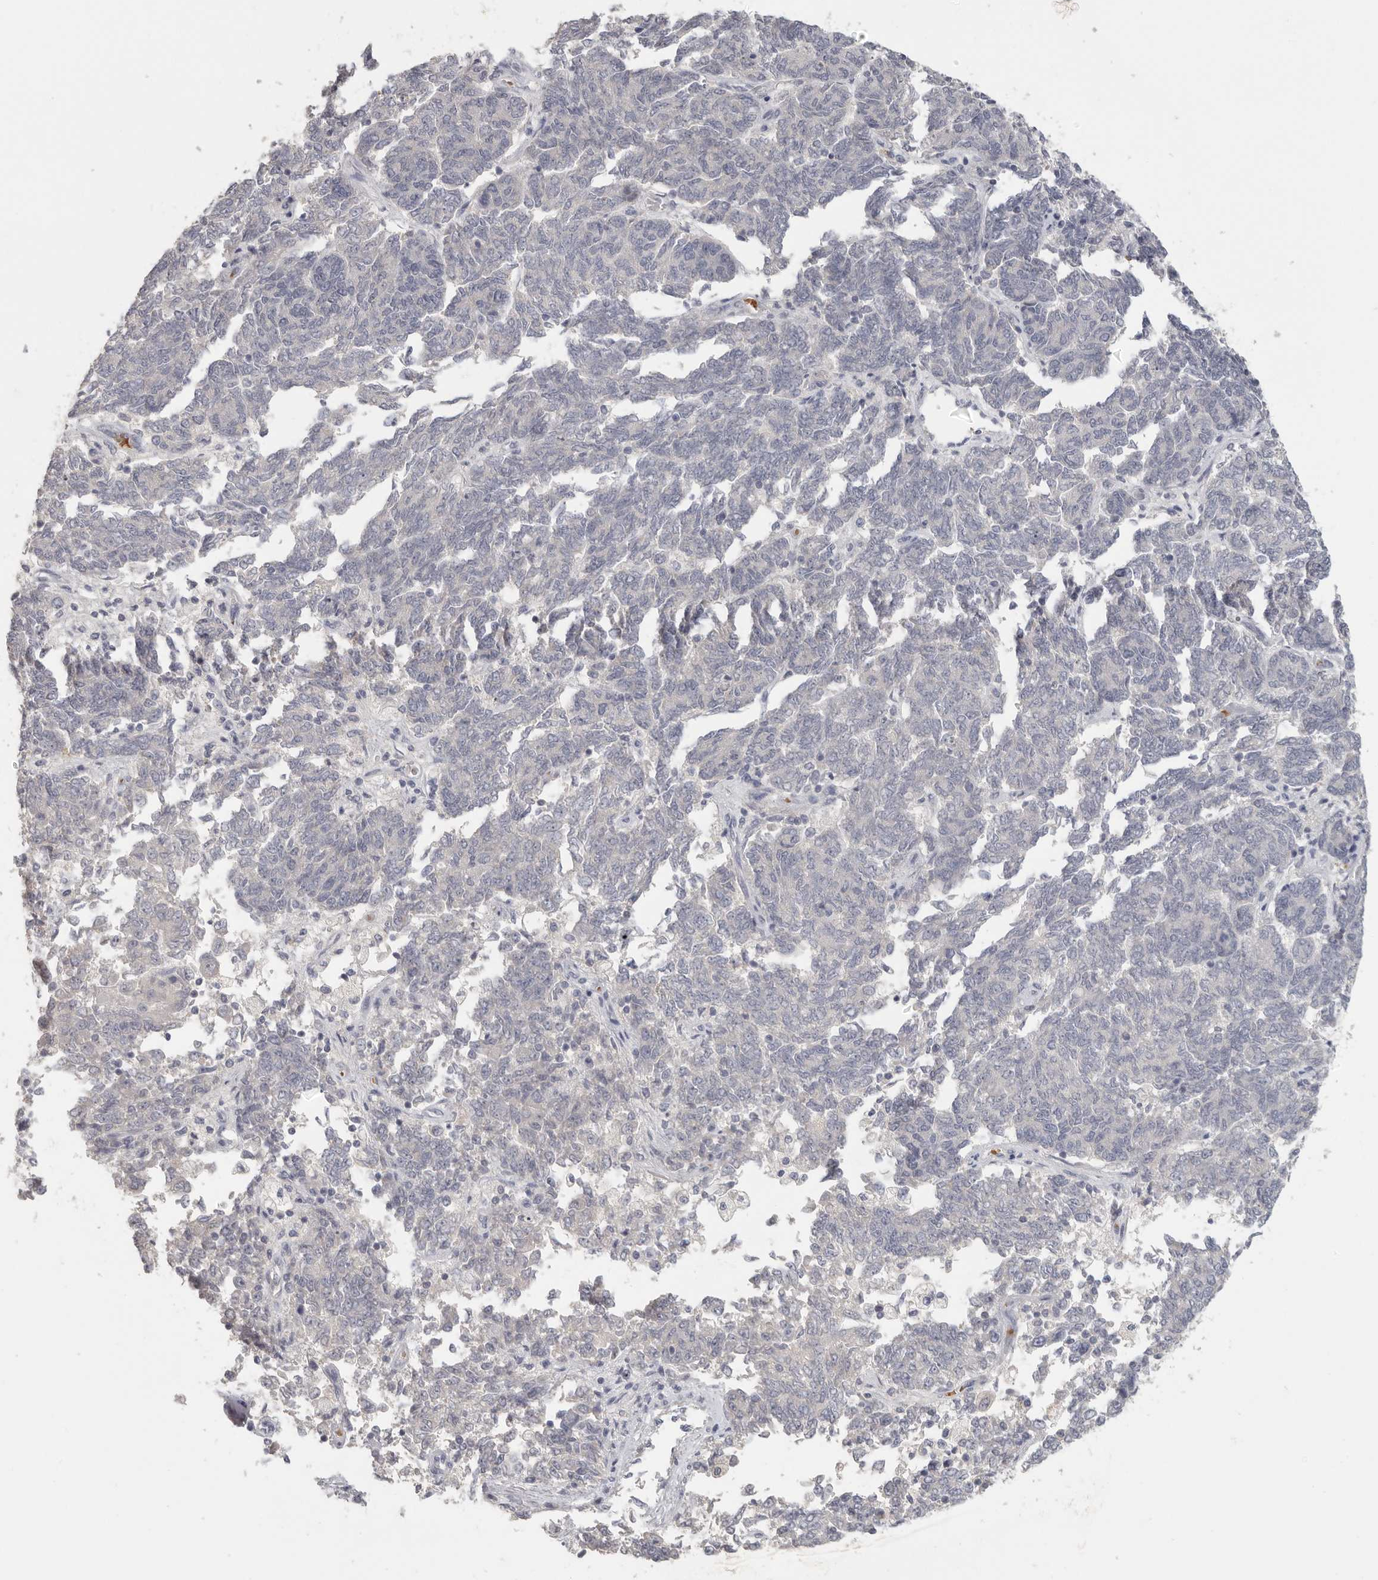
{"staining": {"intensity": "negative", "quantity": "none", "location": "none"}, "tissue": "endometrial cancer", "cell_type": "Tumor cells", "image_type": "cancer", "snomed": [{"axis": "morphology", "description": "Adenocarcinoma, NOS"}, {"axis": "topography", "description": "Endometrium"}], "caption": "A high-resolution micrograph shows immunohistochemistry staining of endometrial adenocarcinoma, which displays no significant staining in tumor cells.", "gene": "DNAJC11", "patient": {"sex": "female", "age": 80}}